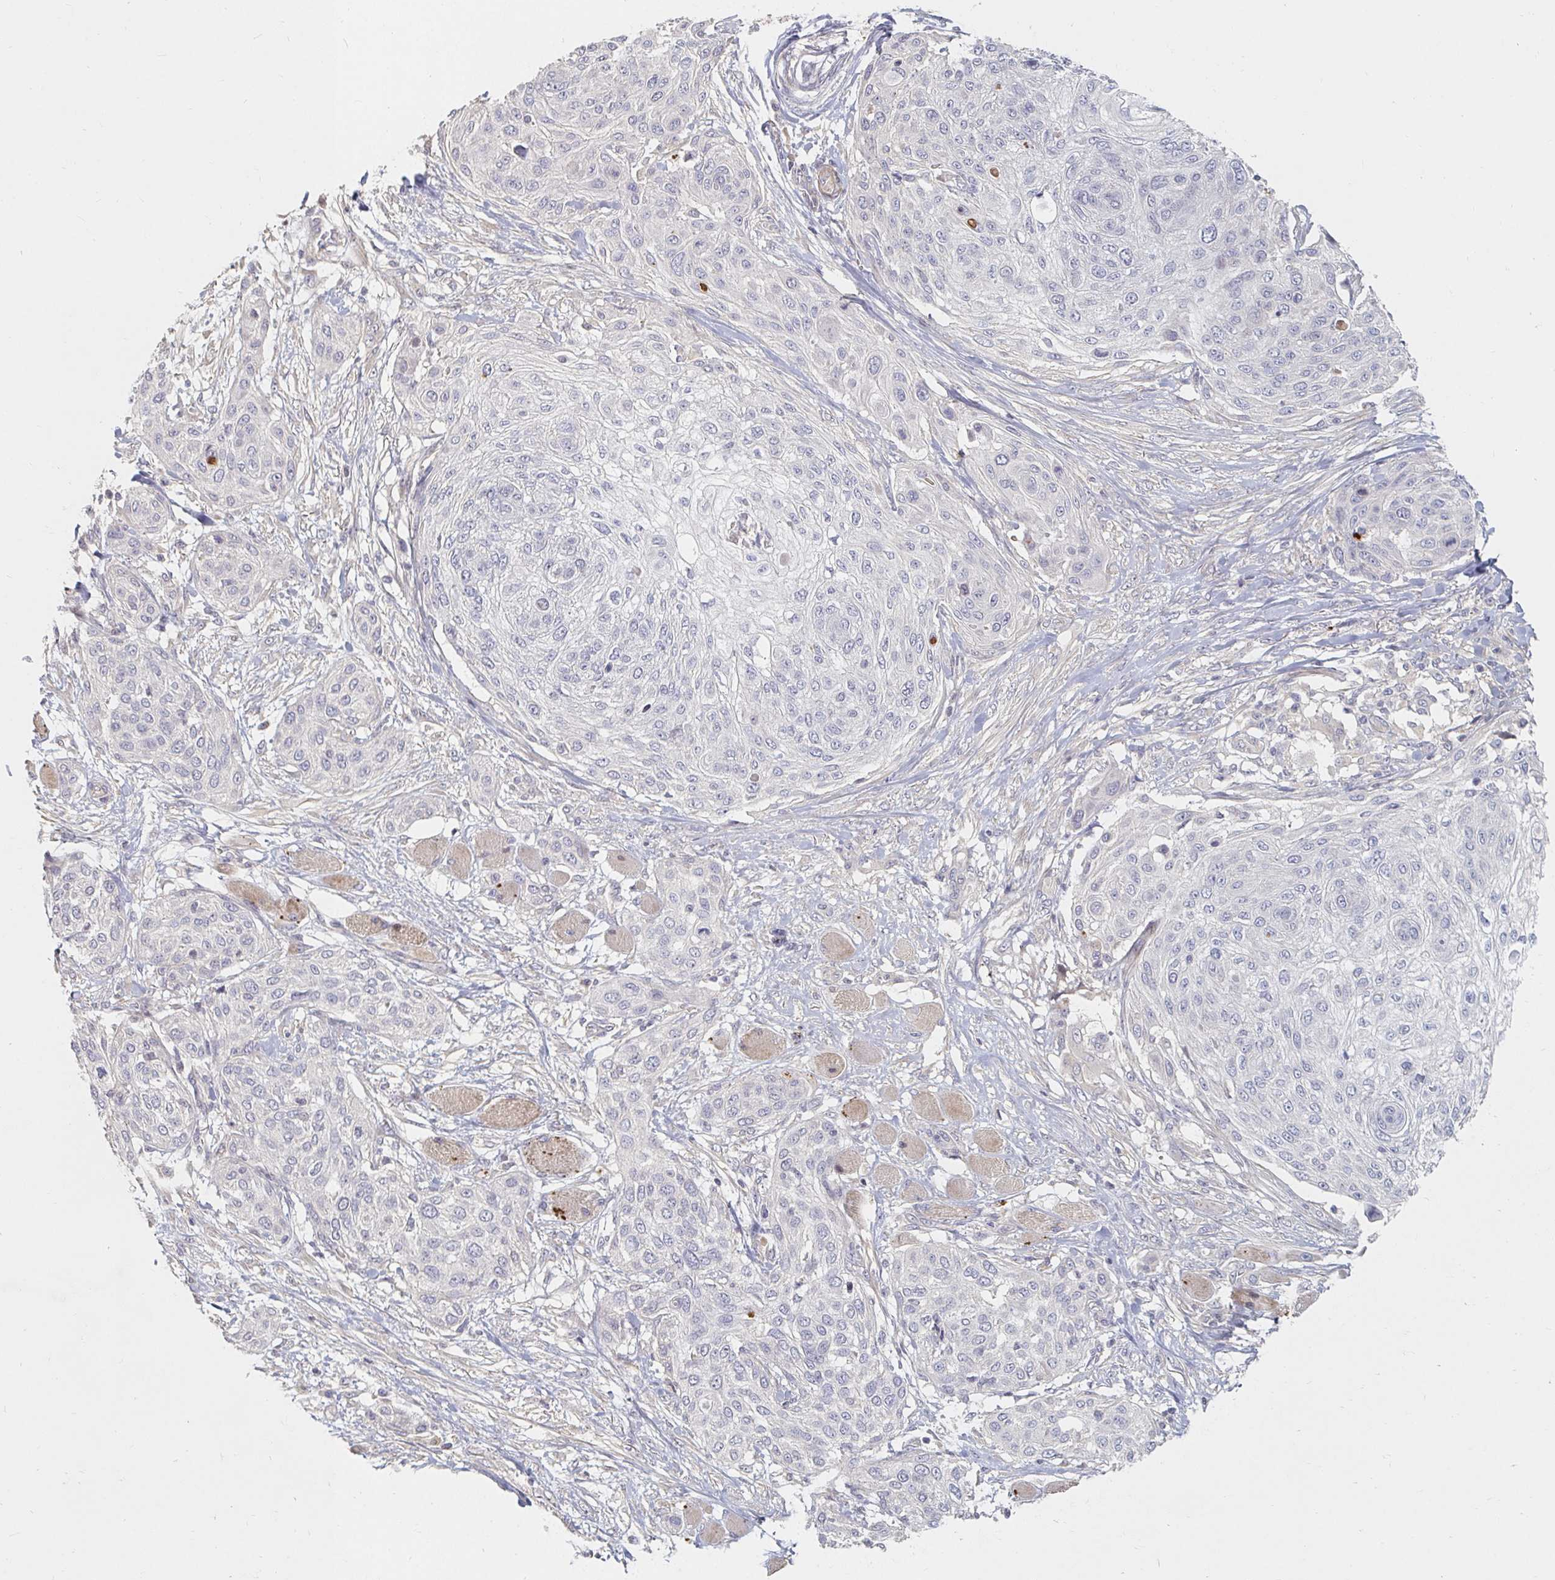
{"staining": {"intensity": "negative", "quantity": "none", "location": "none"}, "tissue": "skin cancer", "cell_type": "Tumor cells", "image_type": "cancer", "snomed": [{"axis": "morphology", "description": "Squamous cell carcinoma, NOS"}, {"axis": "topography", "description": "Skin"}], "caption": "A high-resolution photomicrograph shows immunohistochemistry staining of skin cancer (squamous cell carcinoma), which shows no significant positivity in tumor cells. (Immunohistochemistry (ihc), brightfield microscopy, high magnification).", "gene": "NME9", "patient": {"sex": "female", "age": 87}}